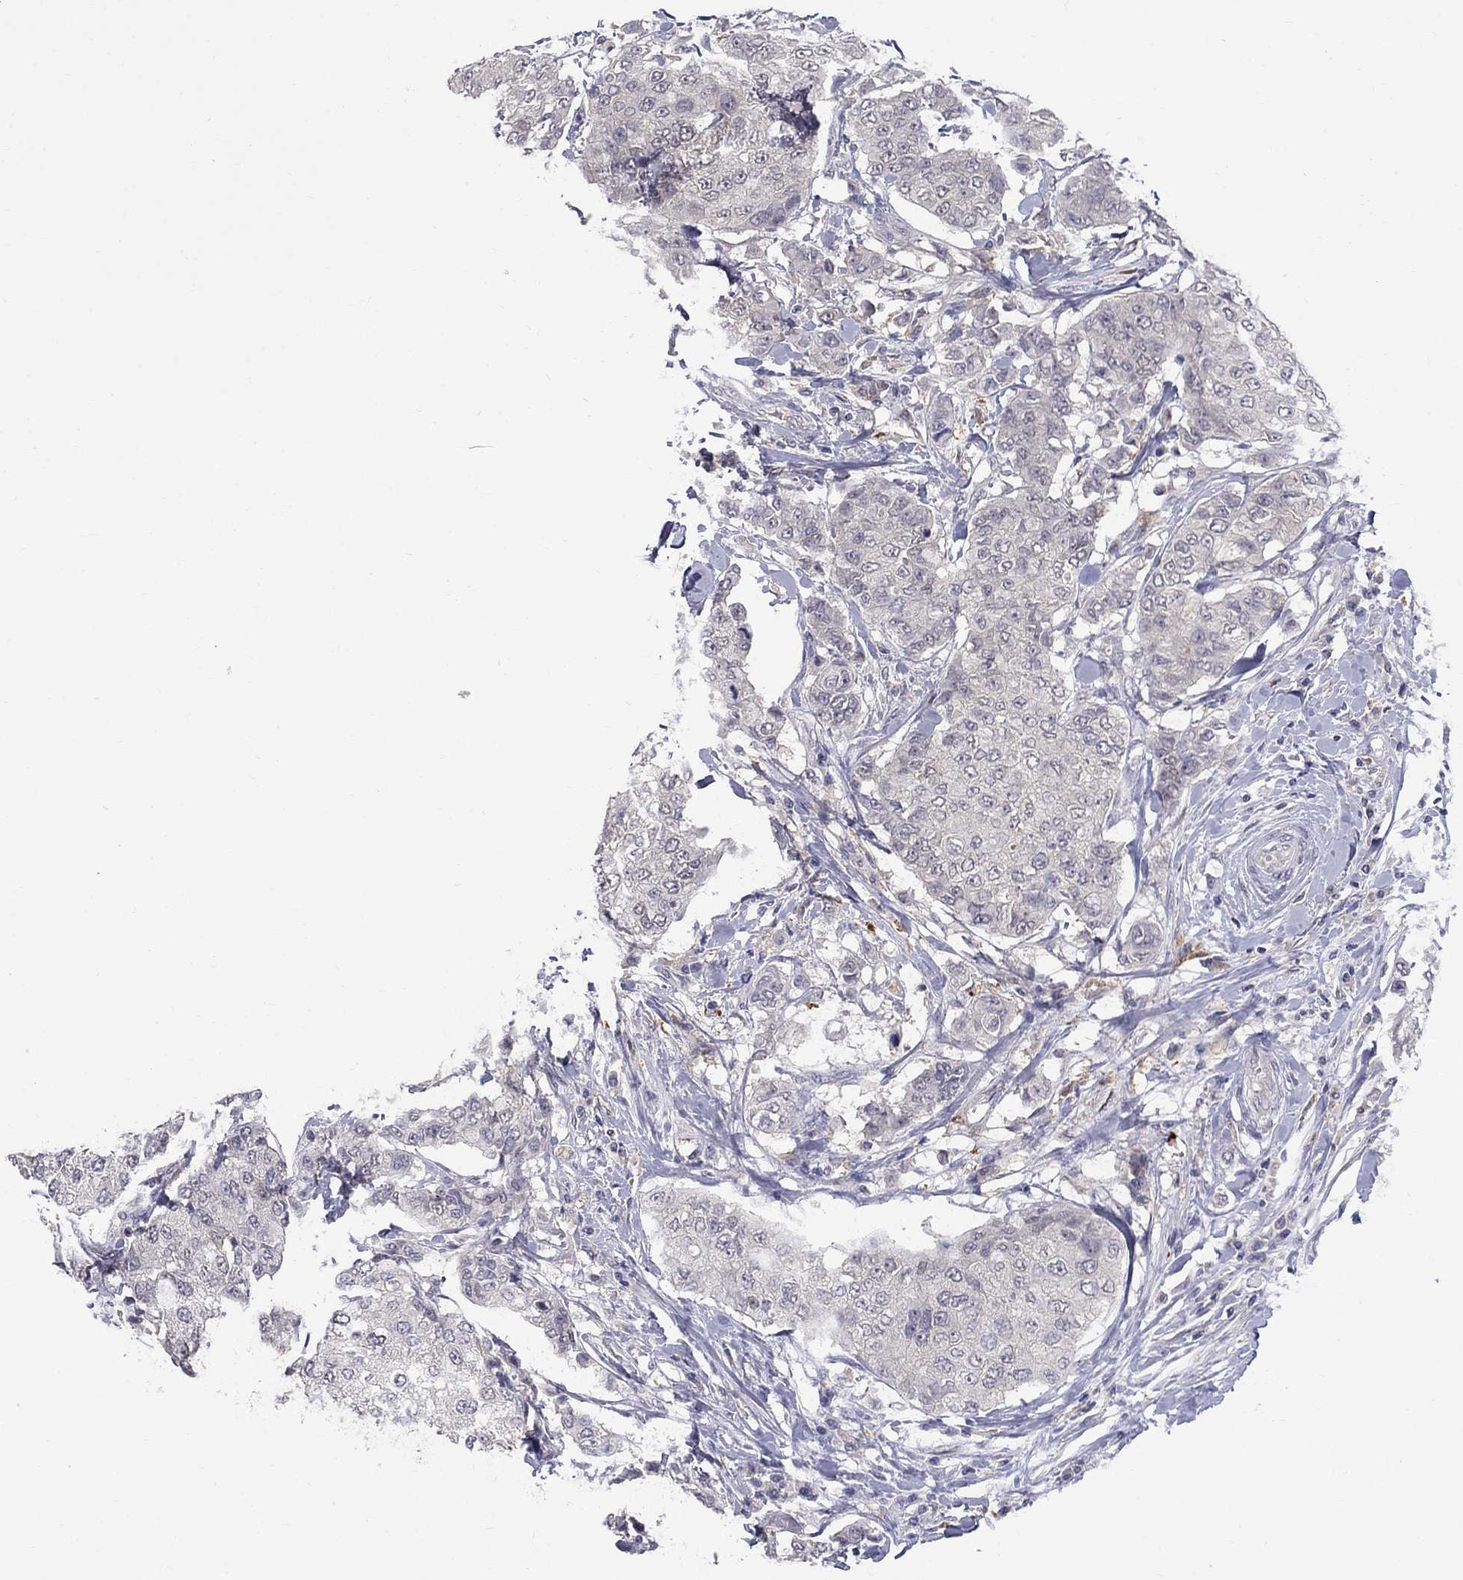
{"staining": {"intensity": "weak", "quantity": "<25%", "location": "cytoplasmic/membranous"}, "tissue": "breast cancer", "cell_type": "Tumor cells", "image_type": "cancer", "snomed": [{"axis": "morphology", "description": "Duct carcinoma"}, {"axis": "topography", "description": "Breast"}], "caption": "Tumor cells are negative for protein expression in human breast cancer (invasive ductal carcinoma).", "gene": "PCBP3", "patient": {"sex": "female", "age": 27}}